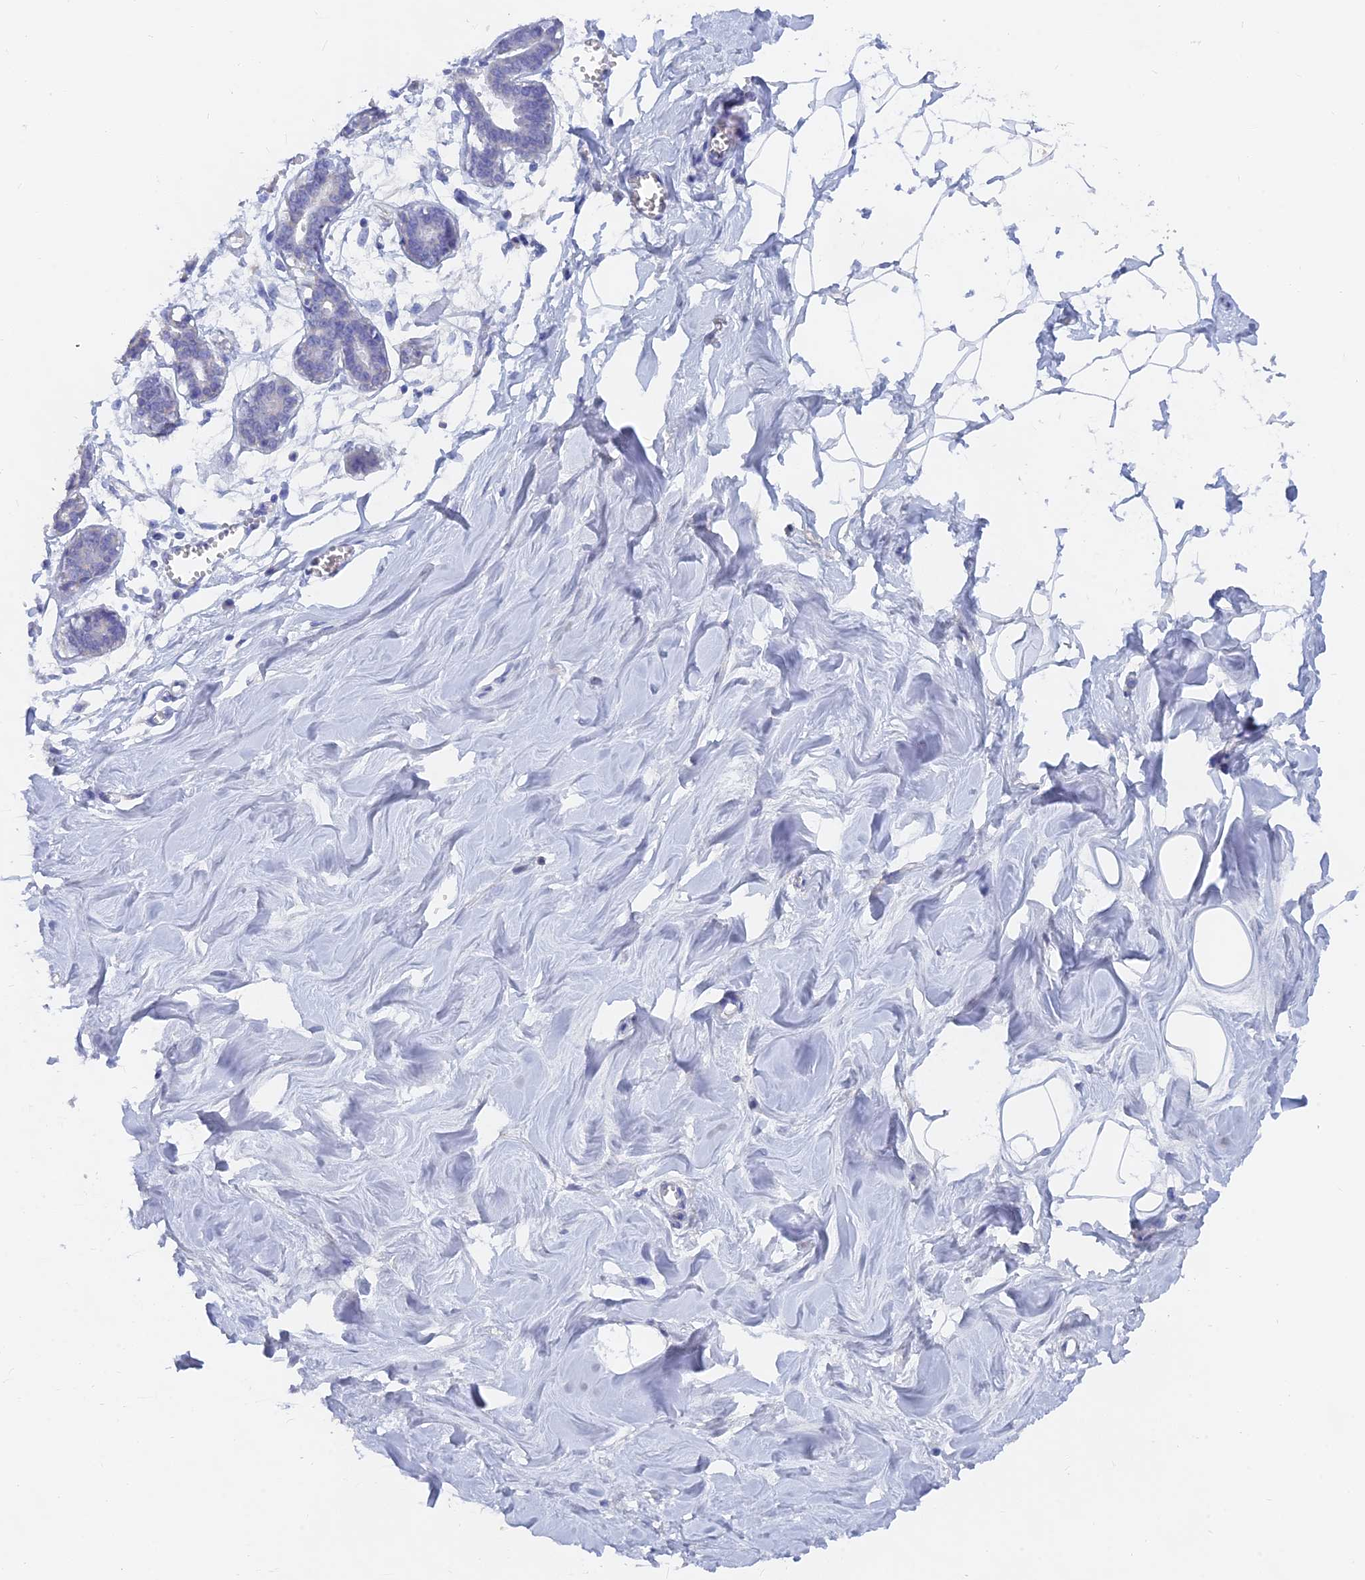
{"staining": {"intensity": "negative", "quantity": "none", "location": "none"}, "tissue": "breast", "cell_type": "Adipocytes", "image_type": "normal", "snomed": [{"axis": "morphology", "description": "Normal tissue, NOS"}, {"axis": "topography", "description": "Breast"}], "caption": "DAB immunohistochemical staining of benign human breast reveals no significant positivity in adipocytes.", "gene": "LRIF1", "patient": {"sex": "female", "age": 27}}